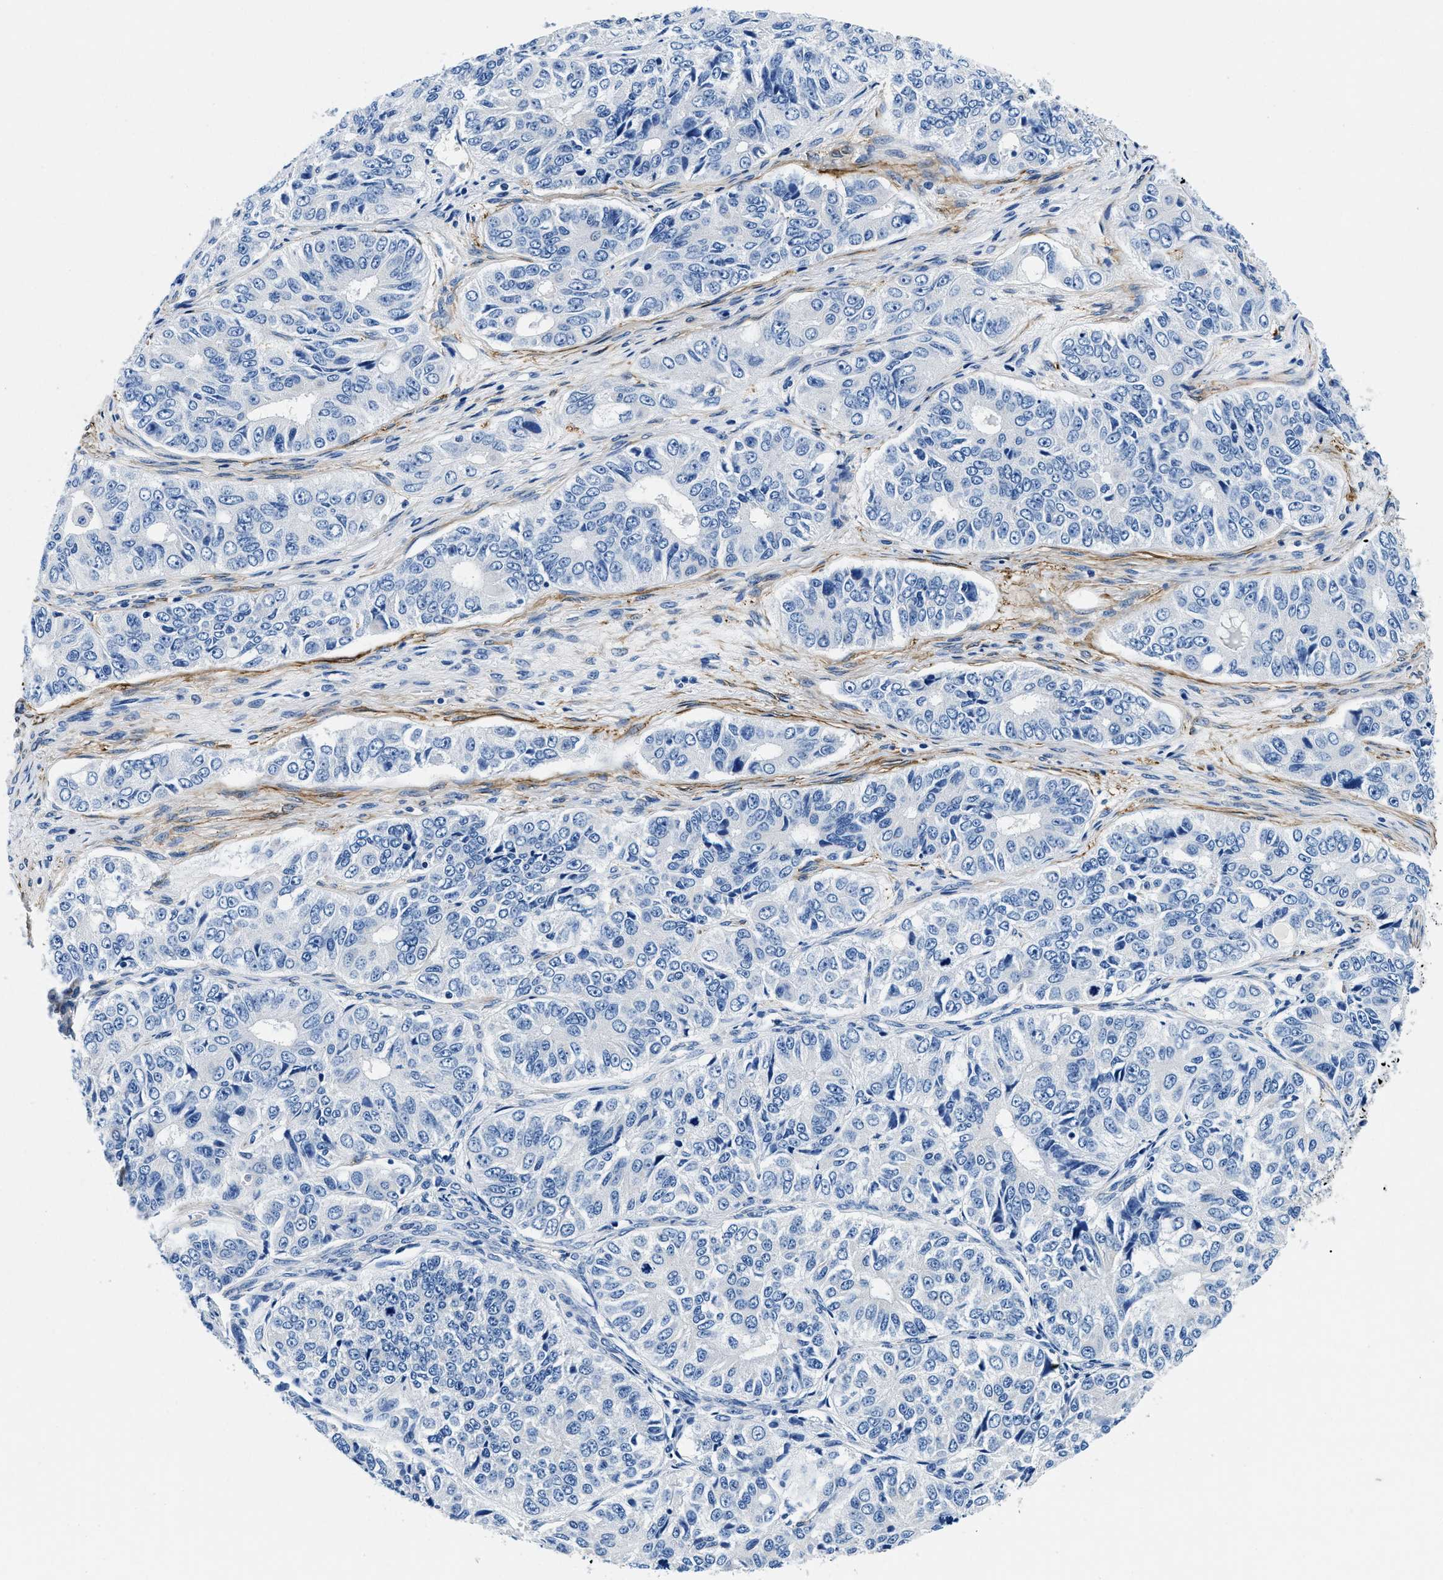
{"staining": {"intensity": "negative", "quantity": "none", "location": "none"}, "tissue": "ovarian cancer", "cell_type": "Tumor cells", "image_type": "cancer", "snomed": [{"axis": "morphology", "description": "Carcinoma, endometroid"}, {"axis": "topography", "description": "Ovary"}], "caption": "Ovarian endometroid carcinoma was stained to show a protein in brown. There is no significant expression in tumor cells.", "gene": "TEX261", "patient": {"sex": "female", "age": 51}}